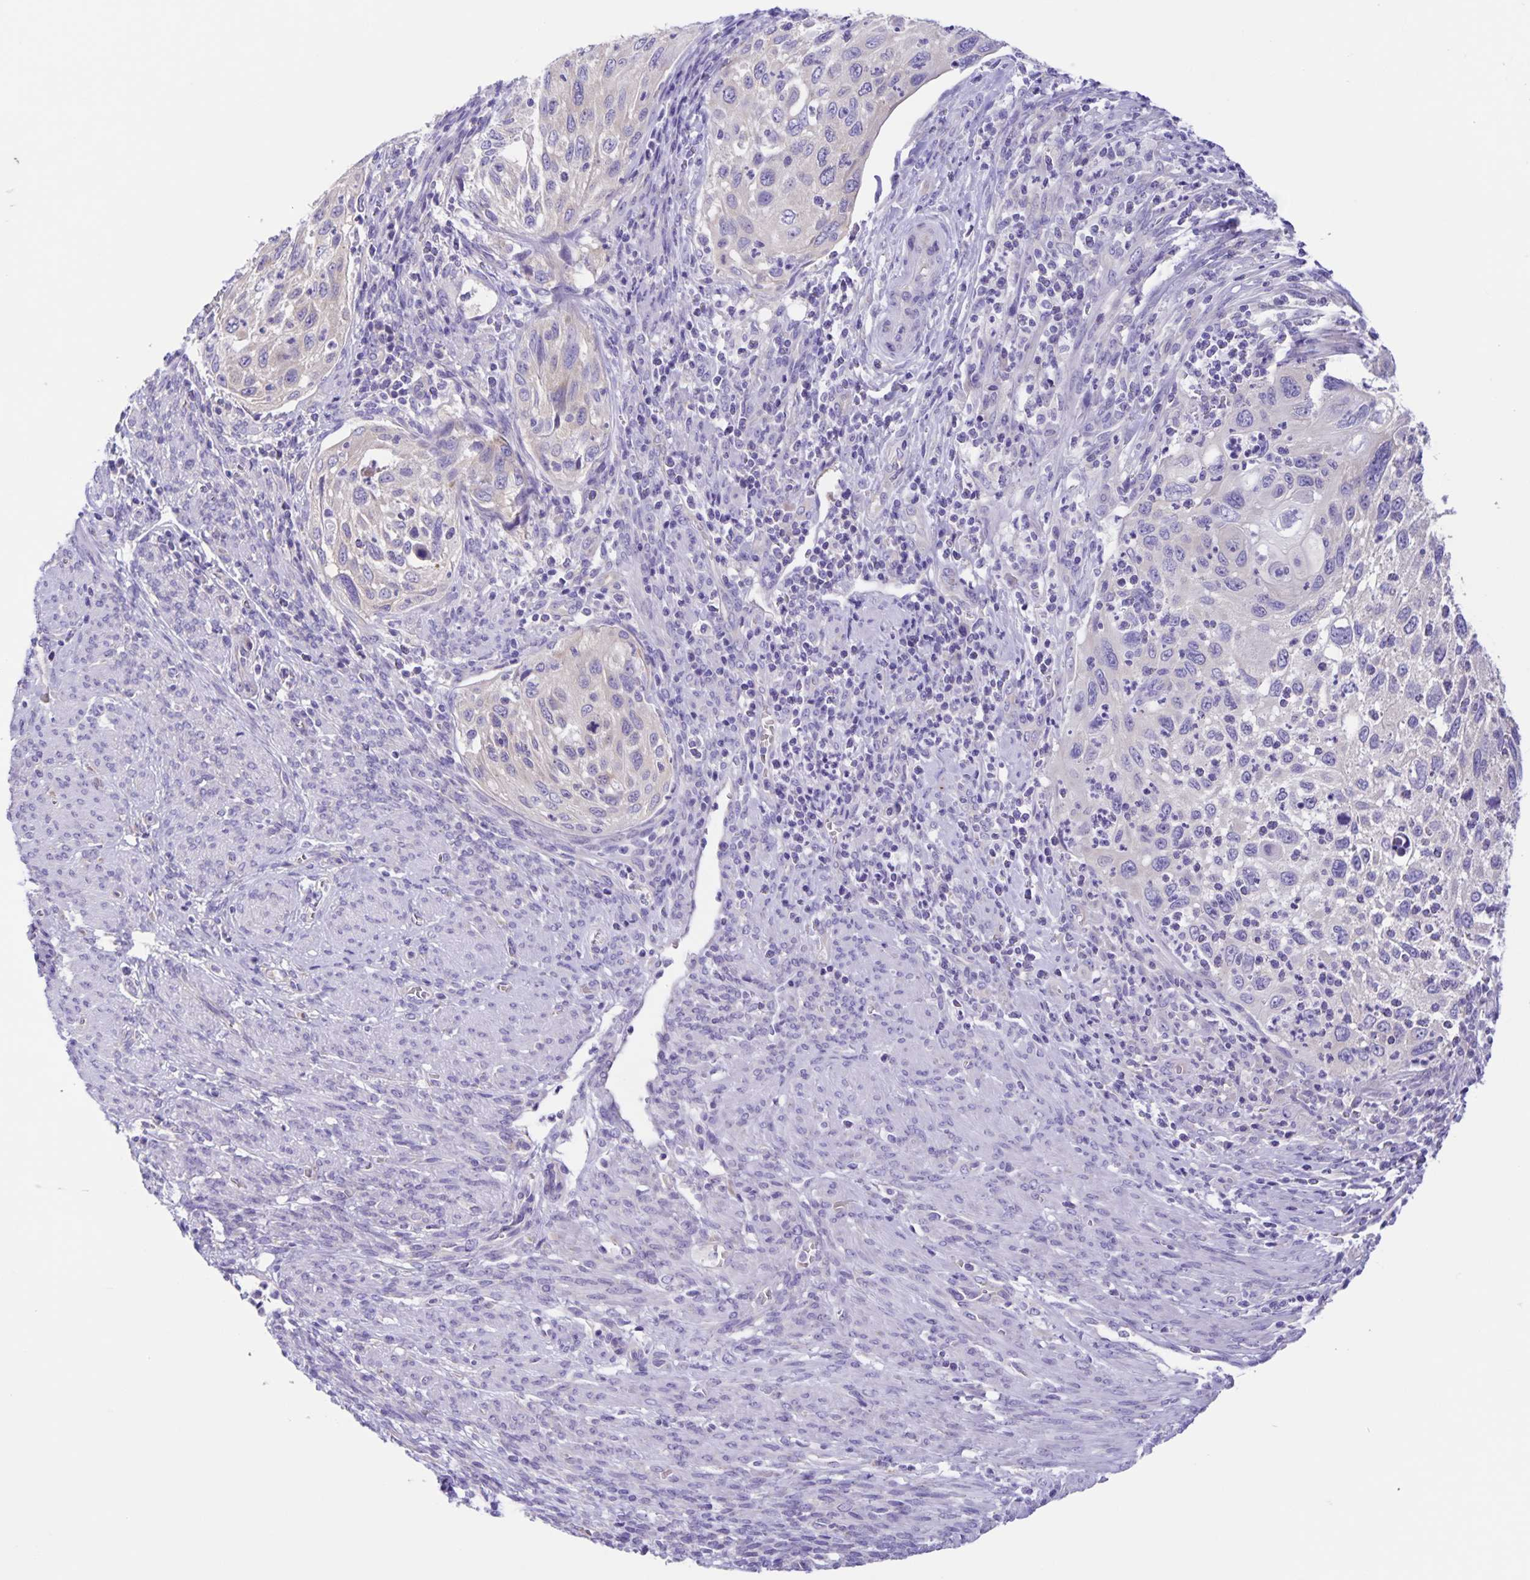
{"staining": {"intensity": "negative", "quantity": "none", "location": "none"}, "tissue": "cervical cancer", "cell_type": "Tumor cells", "image_type": "cancer", "snomed": [{"axis": "morphology", "description": "Squamous cell carcinoma, NOS"}, {"axis": "topography", "description": "Cervix"}], "caption": "Human squamous cell carcinoma (cervical) stained for a protein using immunohistochemistry shows no positivity in tumor cells.", "gene": "CAPSL", "patient": {"sex": "female", "age": 70}}